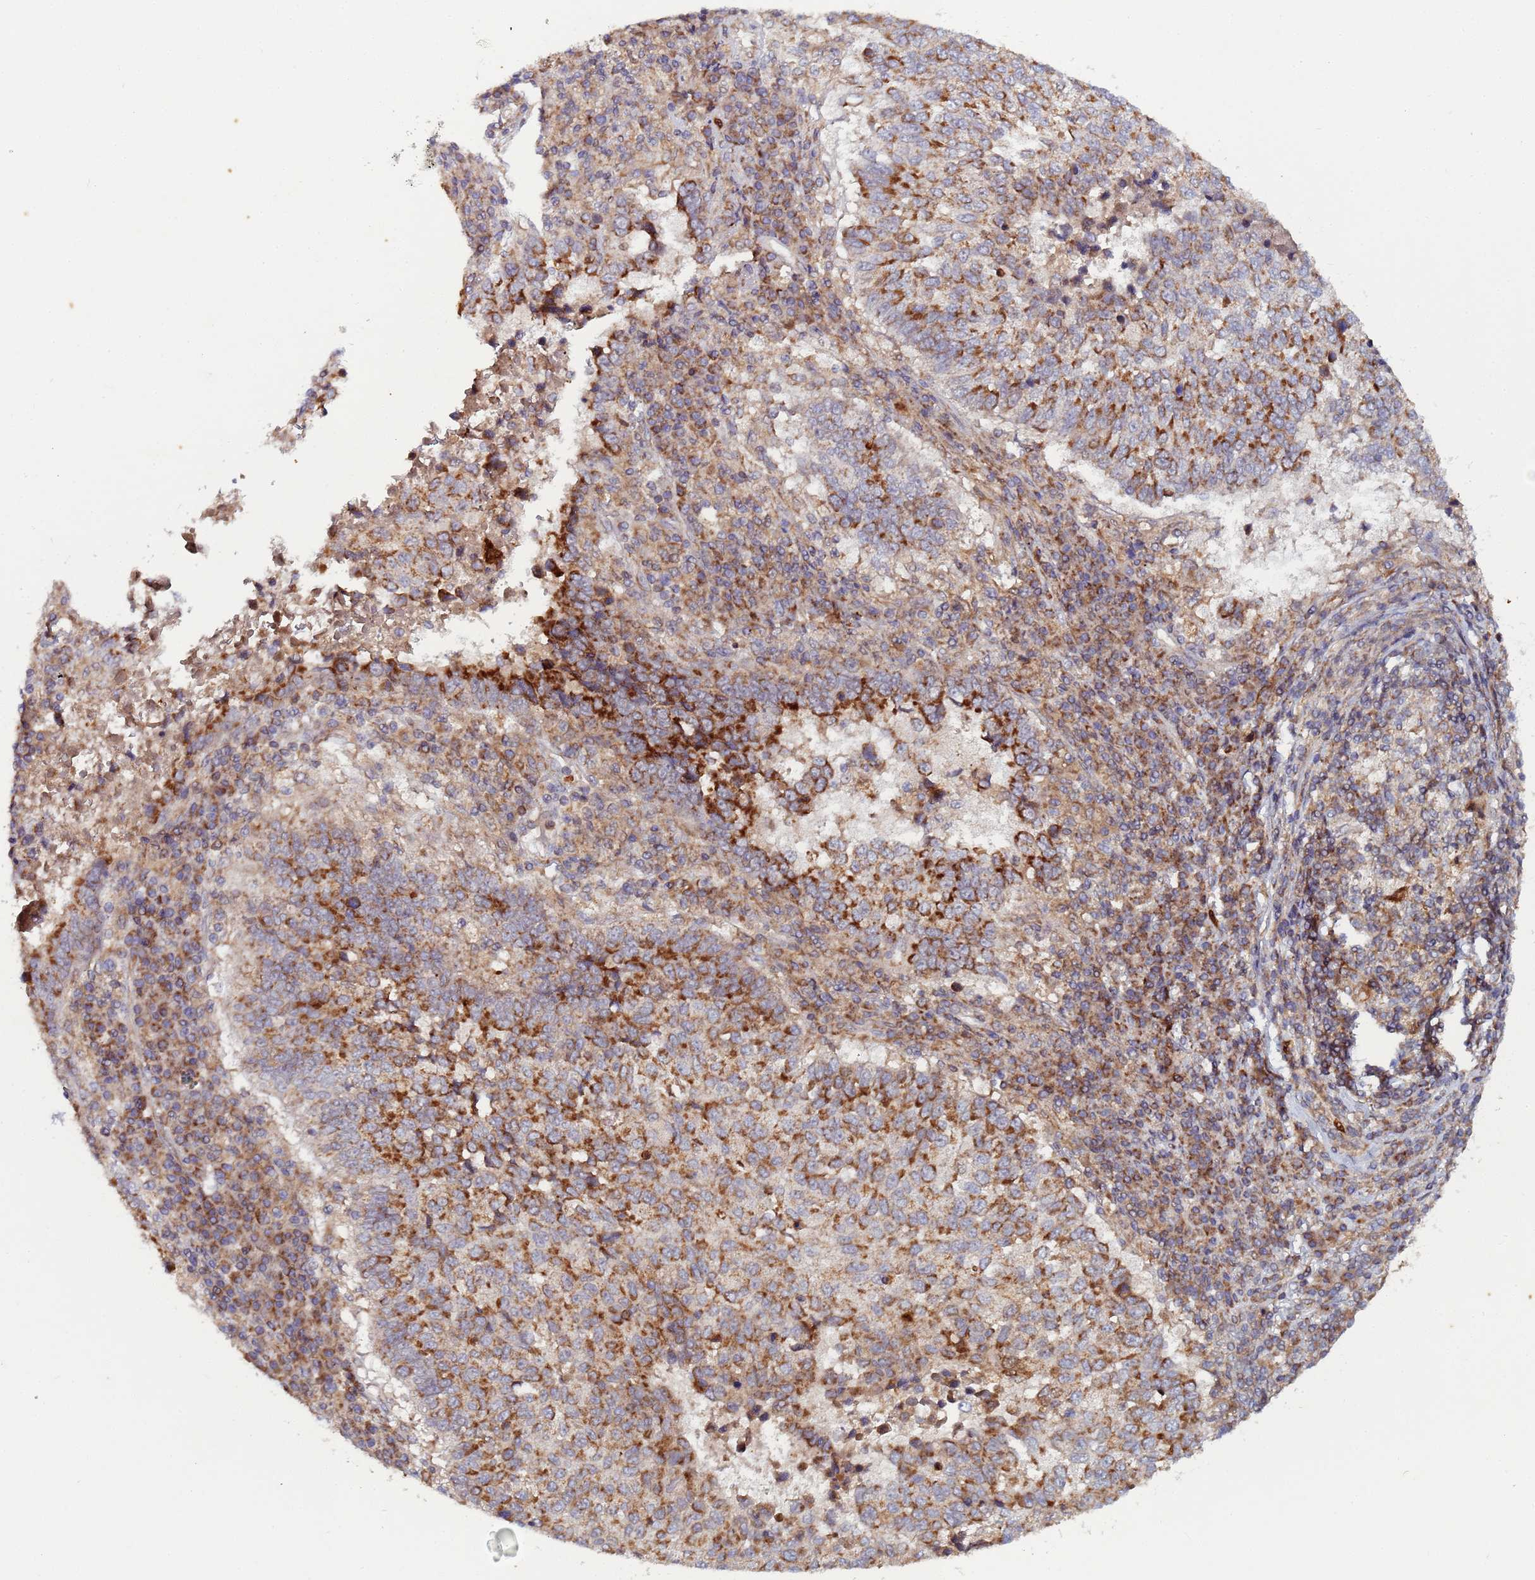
{"staining": {"intensity": "moderate", "quantity": ">75%", "location": "cytoplasmic/membranous"}, "tissue": "lung cancer", "cell_type": "Tumor cells", "image_type": "cancer", "snomed": [{"axis": "morphology", "description": "Squamous cell carcinoma, NOS"}, {"axis": "topography", "description": "Lung"}], "caption": "Lung cancer tissue displays moderate cytoplasmic/membranous positivity in about >75% of tumor cells, visualized by immunohistochemistry.", "gene": "CCDC127", "patient": {"sex": "male", "age": 73}}